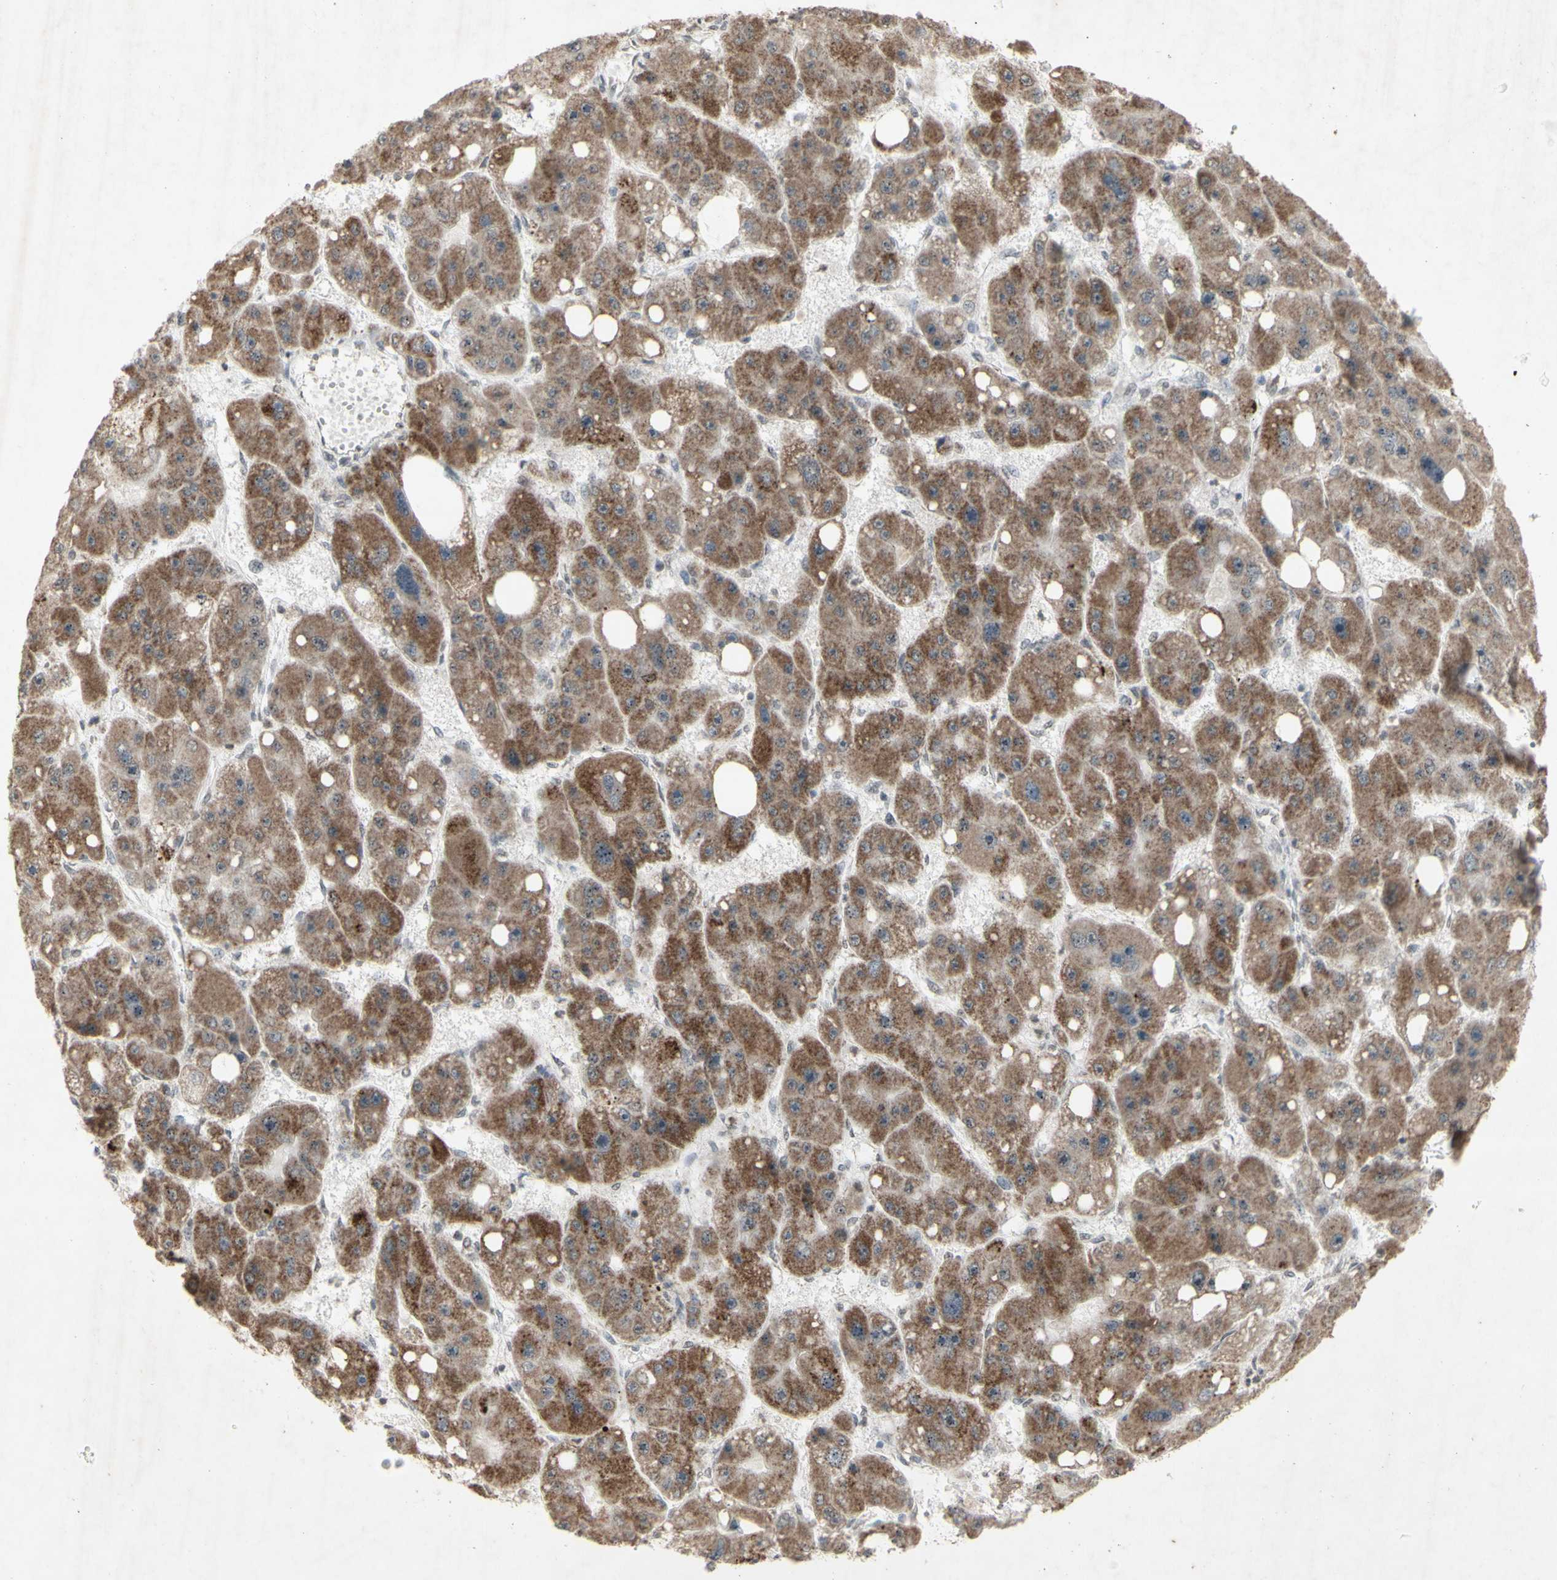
{"staining": {"intensity": "moderate", "quantity": ">75%", "location": "cytoplasmic/membranous"}, "tissue": "liver cancer", "cell_type": "Tumor cells", "image_type": "cancer", "snomed": [{"axis": "morphology", "description": "Carcinoma, Hepatocellular, NOS"}, {"axis": "topography", "description": "Liver"}], "caption": "Liver cancer stained with DAB immunohistochemistry (IHC) exhibits medium levels of moderate cytoplasmic/membranous positivity in about >75% of tumor cells.", "gene": "CENPB", "patient": {"sex": "female", "age": 61}}